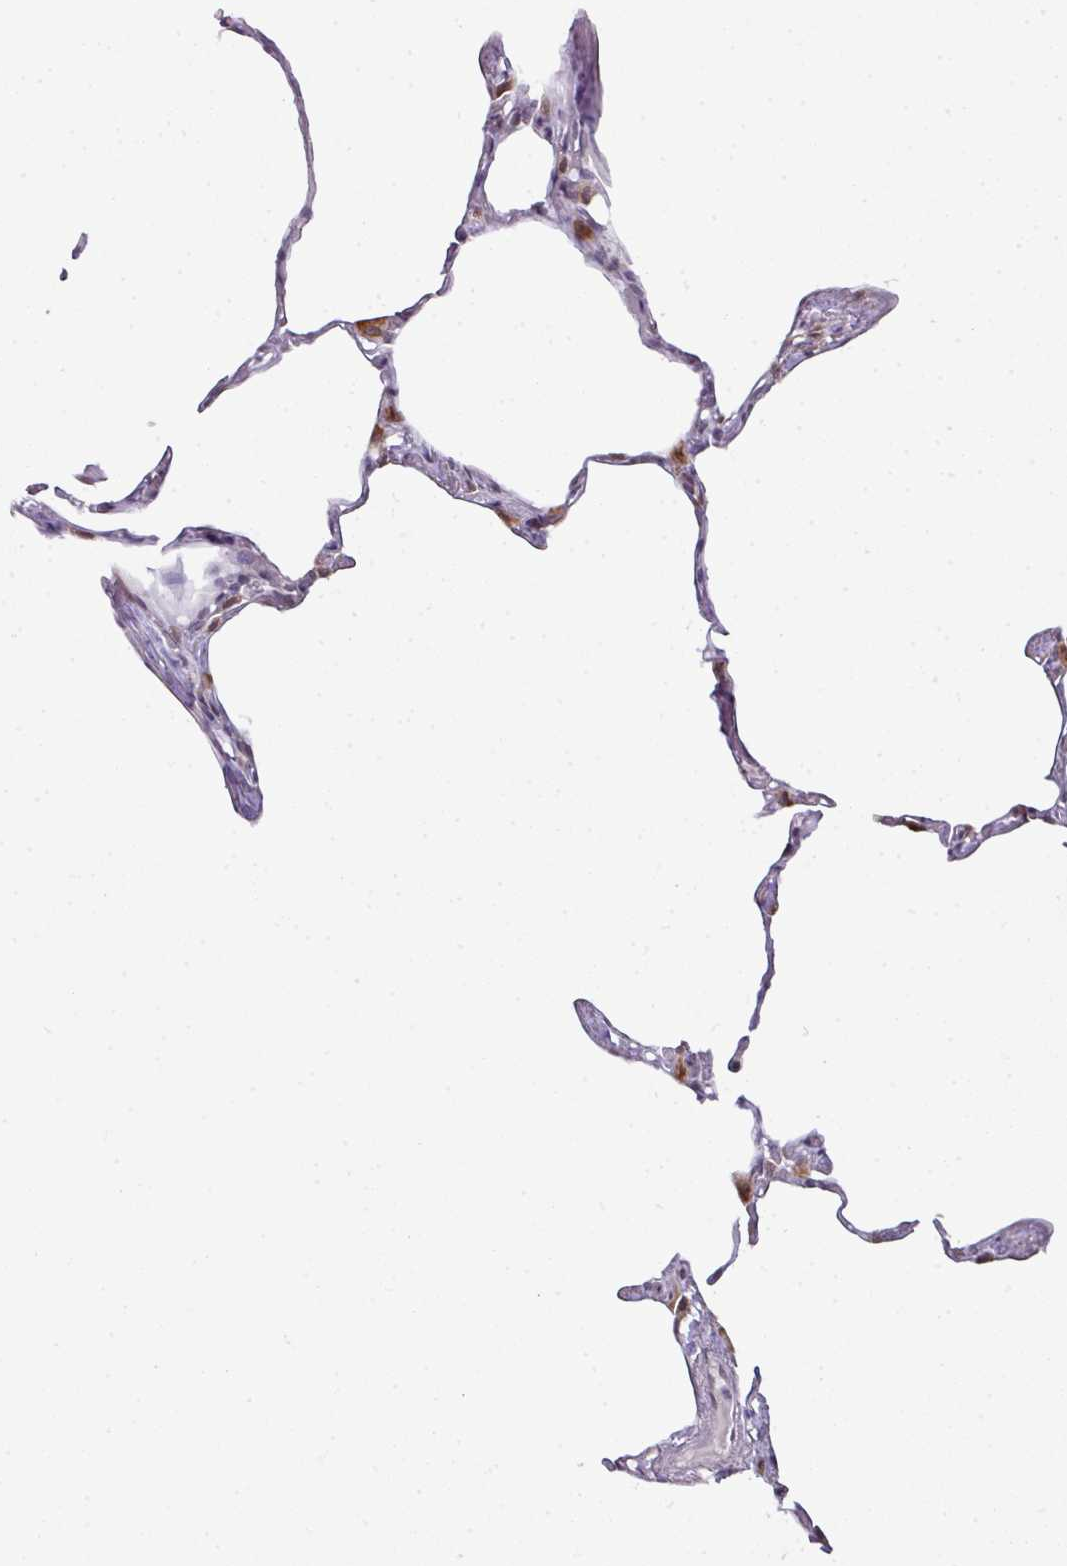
{"staining": {"intensity": "strong", "quantity": "<25%", "location": "cytoplasmic/membranous"}, "tissue": "lung", "cell_type": "Alveolar cells", "image_type": "normal", "snomed": [{"axis": "morphology", "description": "Normal tissue, NOS"}, {"axis": "topography", "description": "Lung"}], "caption": "Protein expression analysis of unremarkable human lung reveals strong cytoplasmic/membranous positivity in about <25% of alveolar cells. The staining is performed using DAB (3,3'-diaminobenzidine) brown chromogen to label protein expression. The nuclei are counter-stained blue using hematoxylin.", "gene": "APOLD1", "patient": {"sex": "male", "age": 65}}